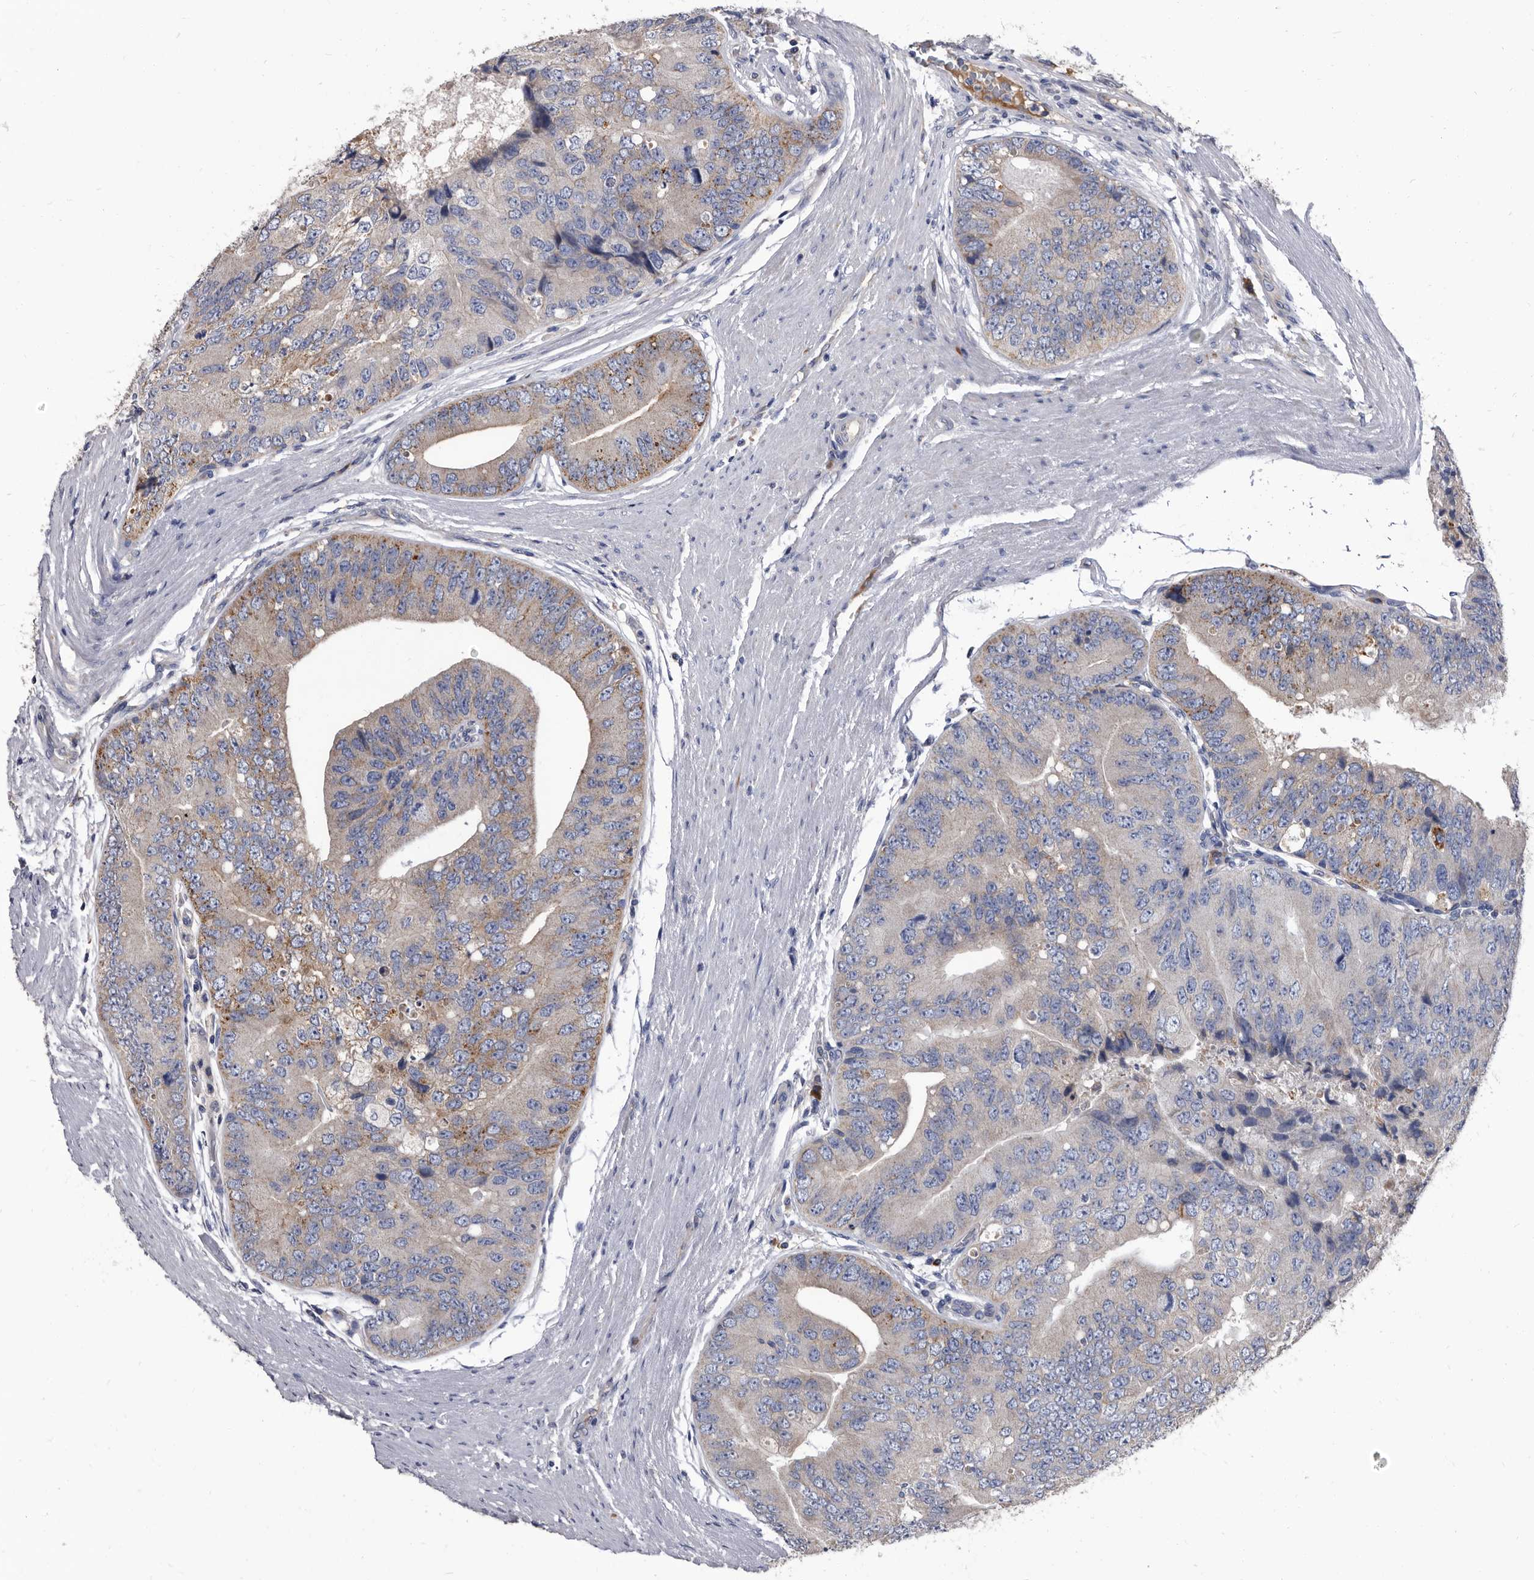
{"staining": {"intensity": "weak", "quantity": "<25%", "location": "cytoplasmic/membranous"}, "tissue": "prostate cancer", "cell_type": "Tumor cells", "image_type": "cancer", "snomed": [{"axis": "morphology", "description": "Adenocarcinoma, High grade"}, {"axis": "topography", "description": "Prostate"}], "caption": "Tumor cells are negative for protein expression in human prostate cancer.", "gene": "DTNBP1", "patient": {"sex": "male", "age": 70}}